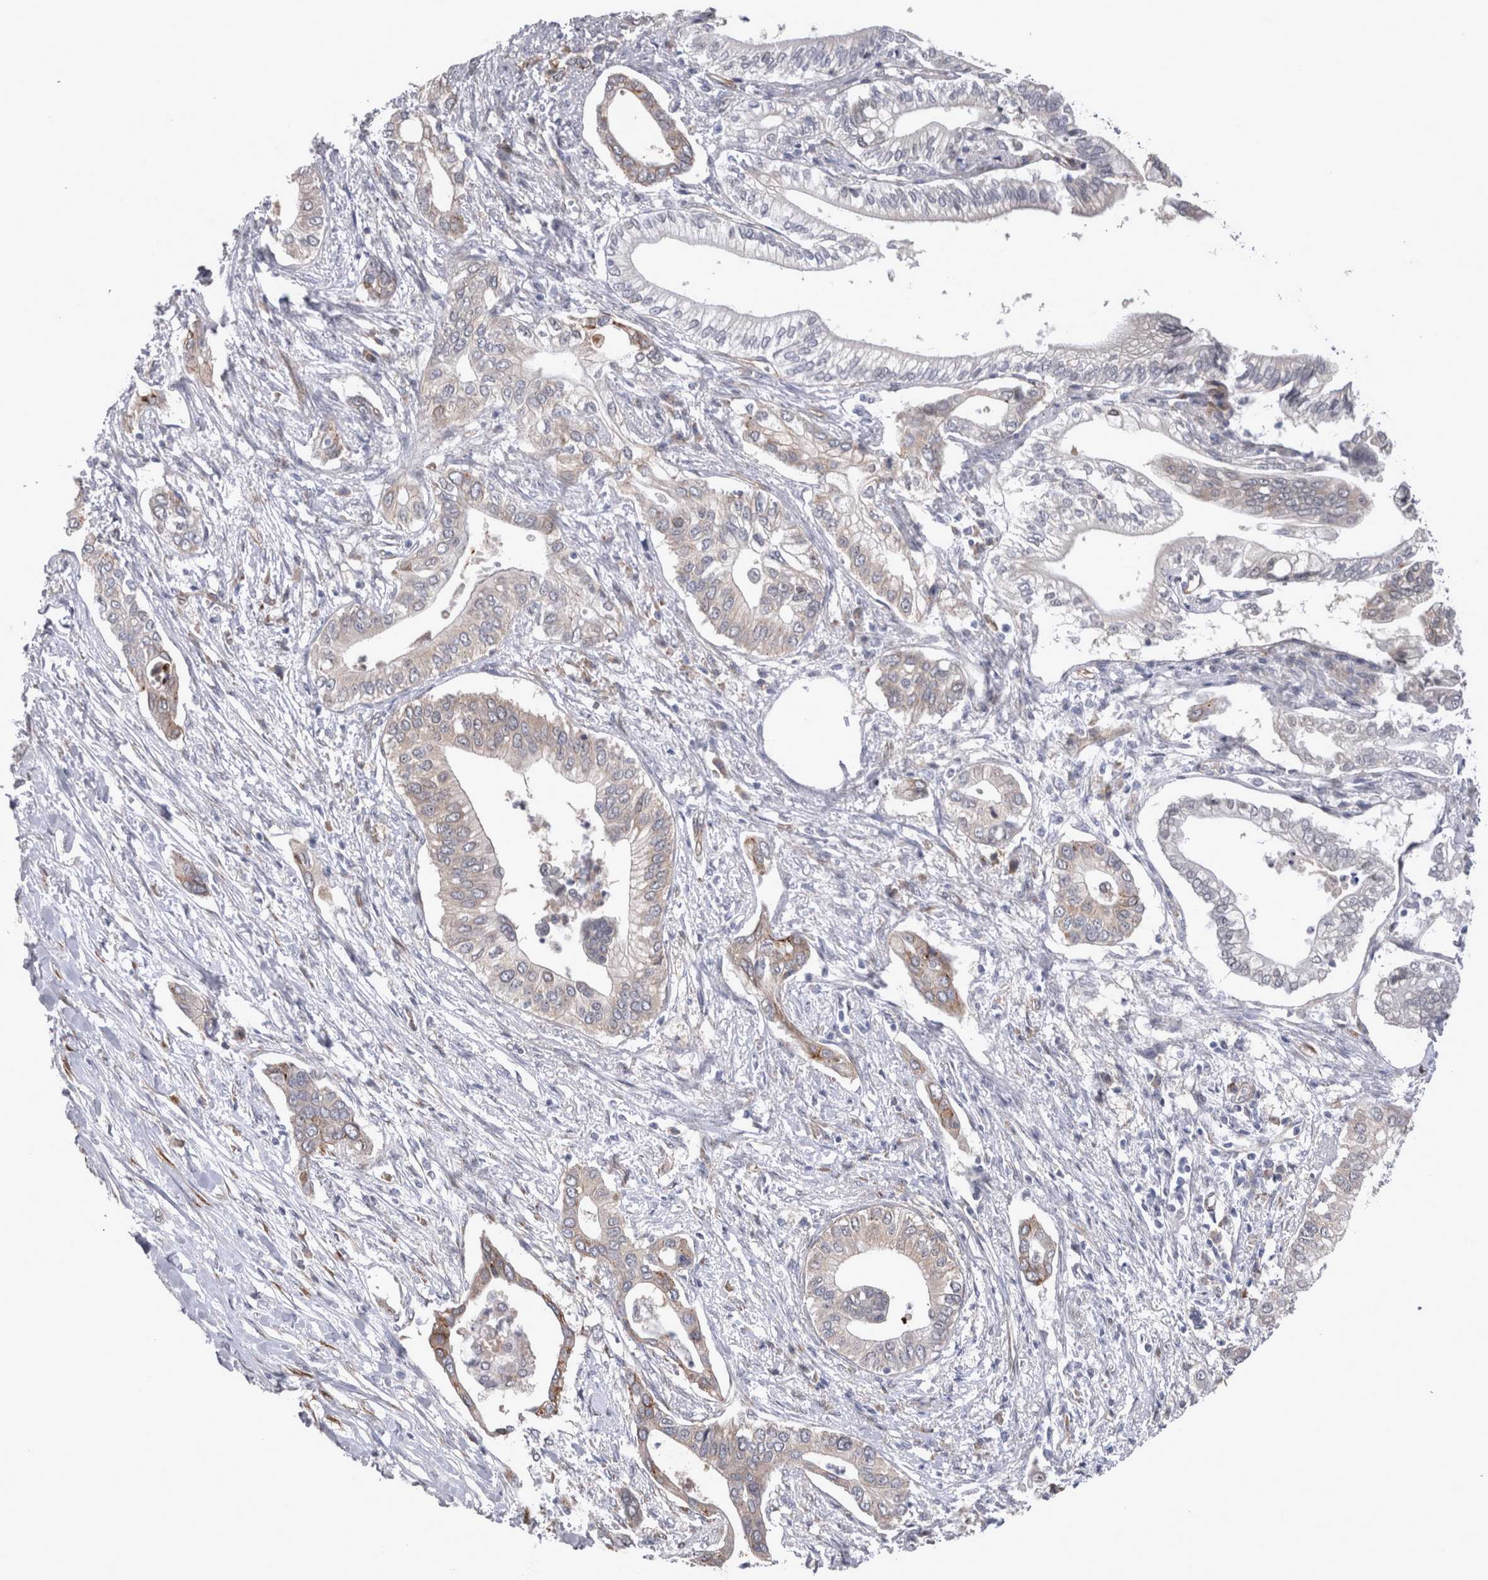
{"staining": {"intensity": "negative", "quantity": "none", "location": "none"}, "tissue": "pancreatic cancer", "cell_type": "Tumor cells", "image_type": "cancer", "snomed": [{"axis": "morphology", "description": "Normal tissue, NOS"}, {"axis": "morphology", "description": "Adenocarcinoma, NOS"}, {"axis": "topography", "description": "Pancreas"}, {"axis": "topography", "description": "Peripheral nerve tissue"}], "caption": "Pancreatic cancer (adenocarcinoma) was stained to show a protein in brown. There is no significant staining in tumor cells.", "gene": "DDX6", "patient": {"sex": "male", "age": 59}}